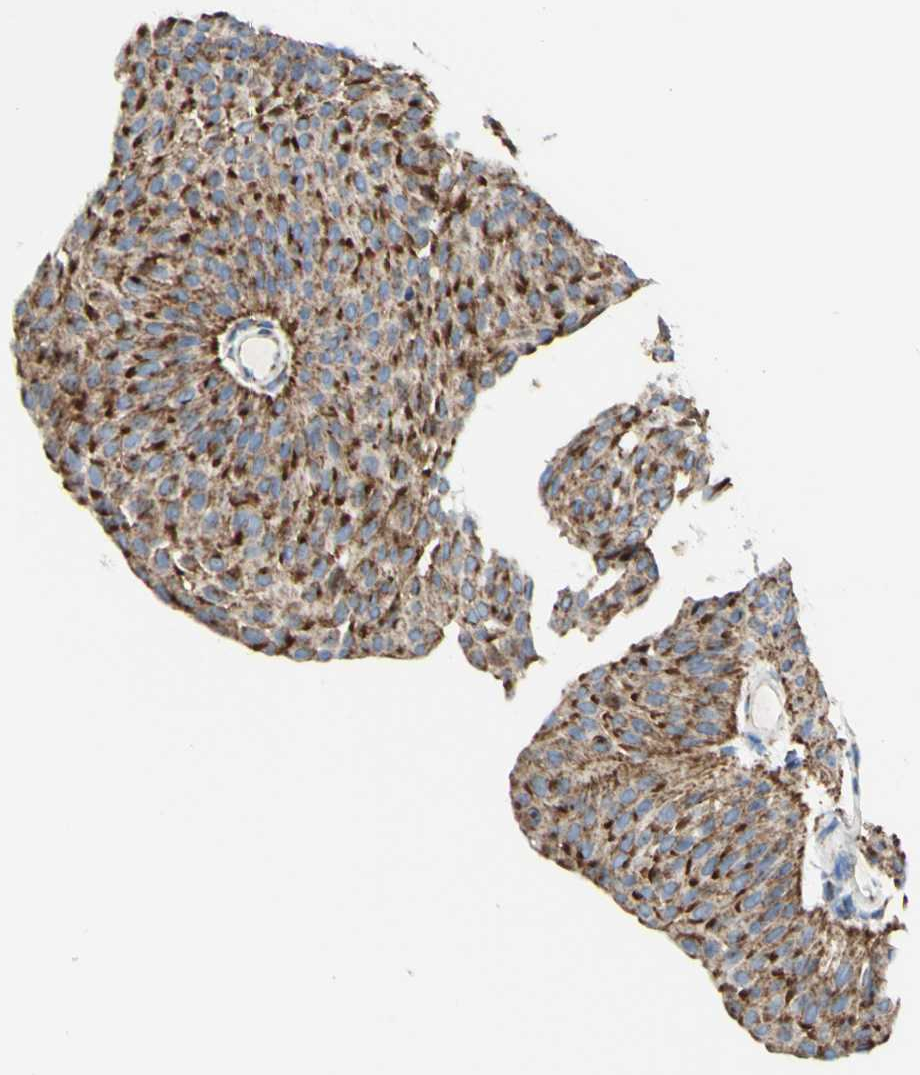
{"staining": {"intensity": "strong", "quantity": ">75%", "location": "cytoplasmic/membranous"}, "tissue": "urothelial cancer", "cell_type": "Tumor cells", "image_type": "cancer", "snomed": [{"axis": "morphology", "description": "Urothelial carcinoma, Low grade"}, {"axis": "topography", "description": "Urinary bladder"}], "caption": "Protein positivity by immunohistochemistry (IHC) exhibits strong cytoplasmic/membranous expression in approximately >75% of tumor cells in urothelial cancer. Using DAB (3,3'-diaminobenzidine) (brown) and hematoxylin (blue) stains, captured at high magnification using brightfield microscopy.", "gene": "ARMC10", "patient": {"sex": "female", "age": 60}}